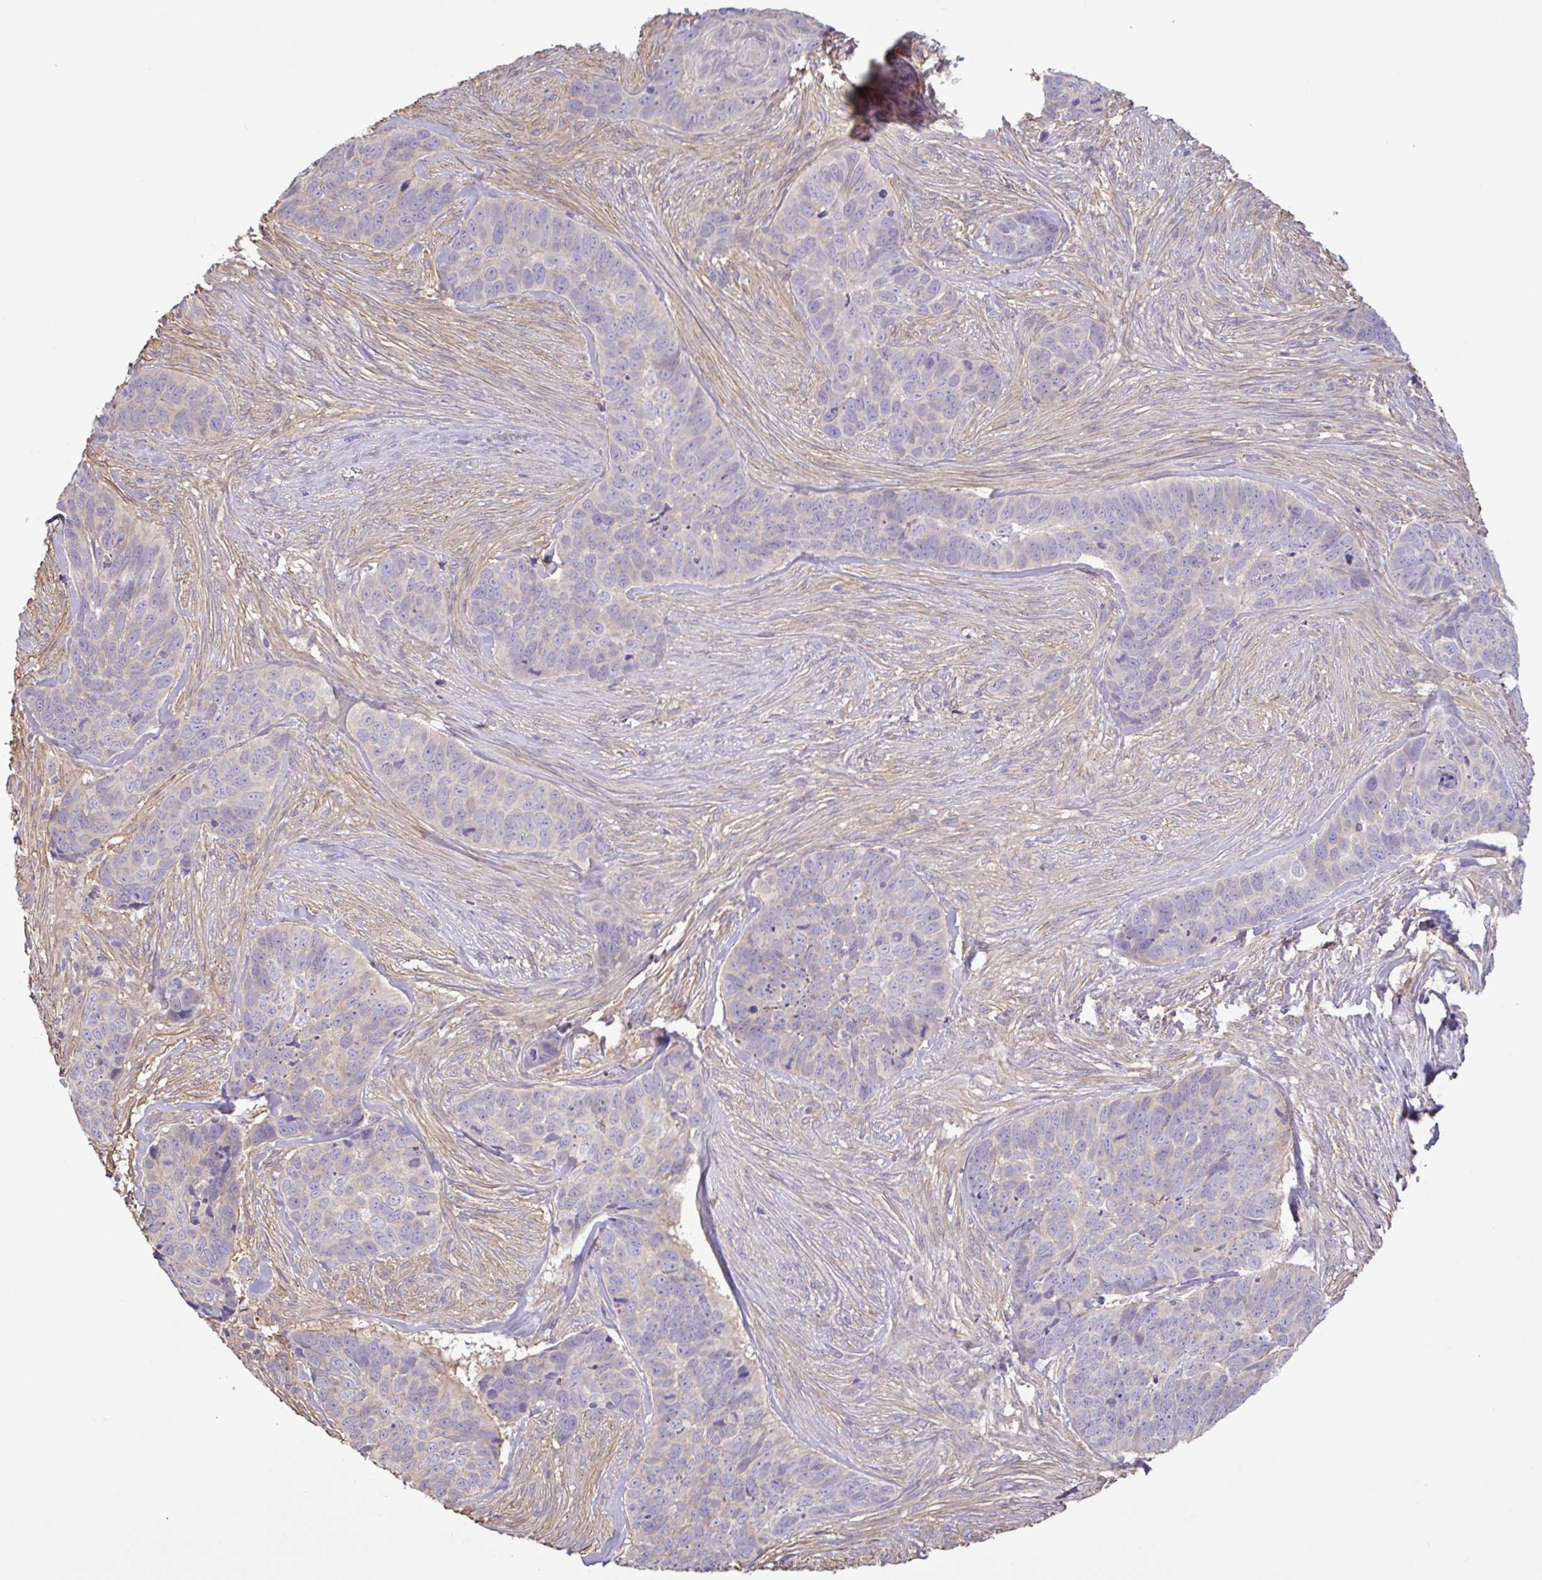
{"staining": {"intensity": "negative", "quantity": "none", "location": "none"}, "tissue": "skin cancer", "cell_type": "Tumor cells", "image_type": "cancer", "snomed": [{"axis": "morphology", "description": "Basal cell carcinoma"}, {"axis": "topography", "description": "Skin"}], "caption": "Immunohistochemical staining of basal cell carcinoma (skin) shows no significant expression in tumor cells.", "gene": "PLCD4", "patient": {"sex": "female", "age": 82}}